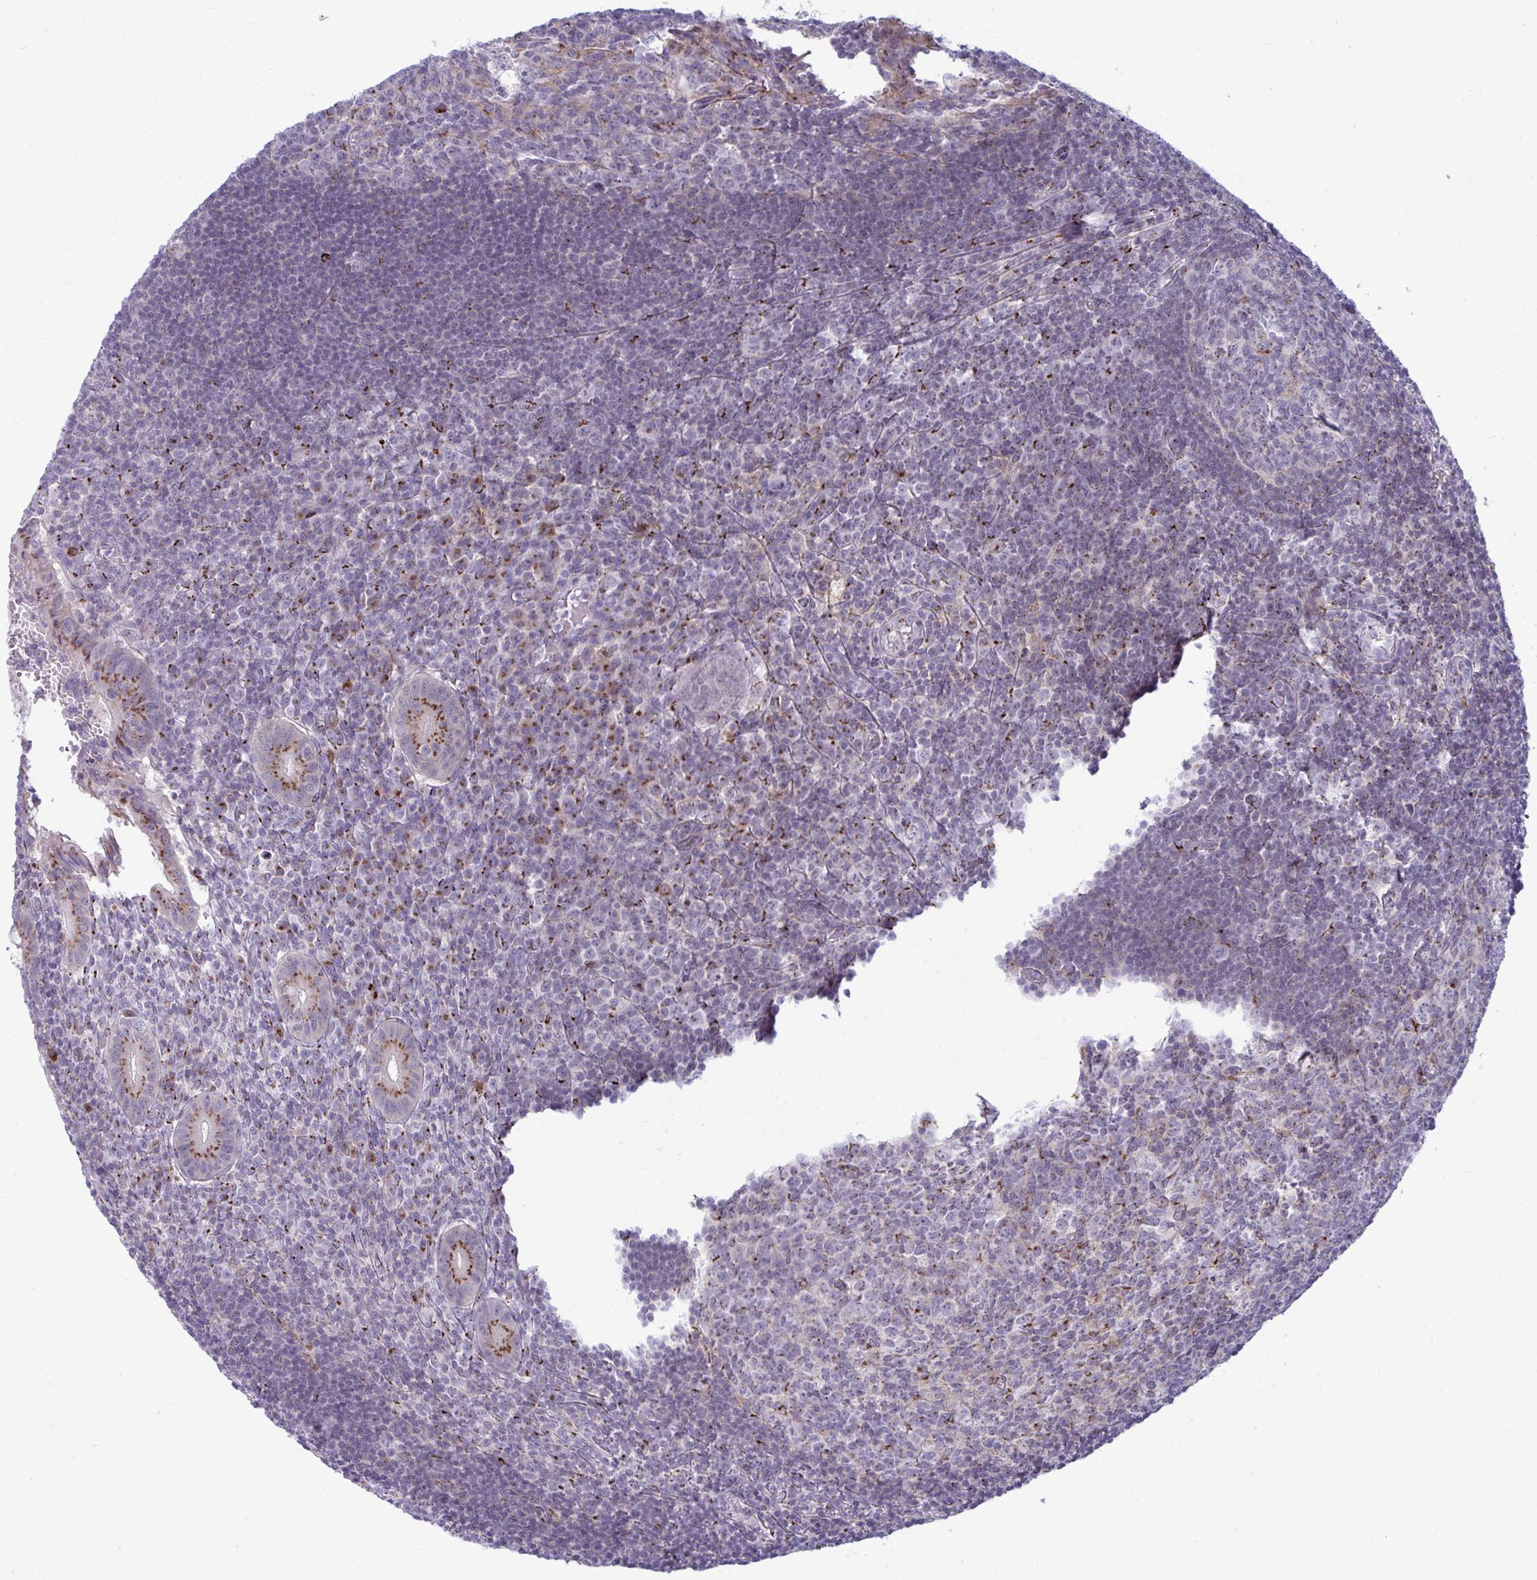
{"staining": {"intensity": "moderate", "quantity": ">75%", "location": "cytoplasmic/membranous"}, "tissue": "appendix", "cell_type": "Glandular cells", "image_type": "normal", "snomed": [{"axis": "morphology", "description": "Normal tissue, NOS"}, {"axis": "topography", "description": "Appendix"}], "caption": "Immunohistochemistry of unremarkable appendix exhibits medium levels of moderate cytoplasmic/membranous expression in about >75% of glandular cells.", "gene": "DTX4", "patient": {"sex": "male", "age": 18}}